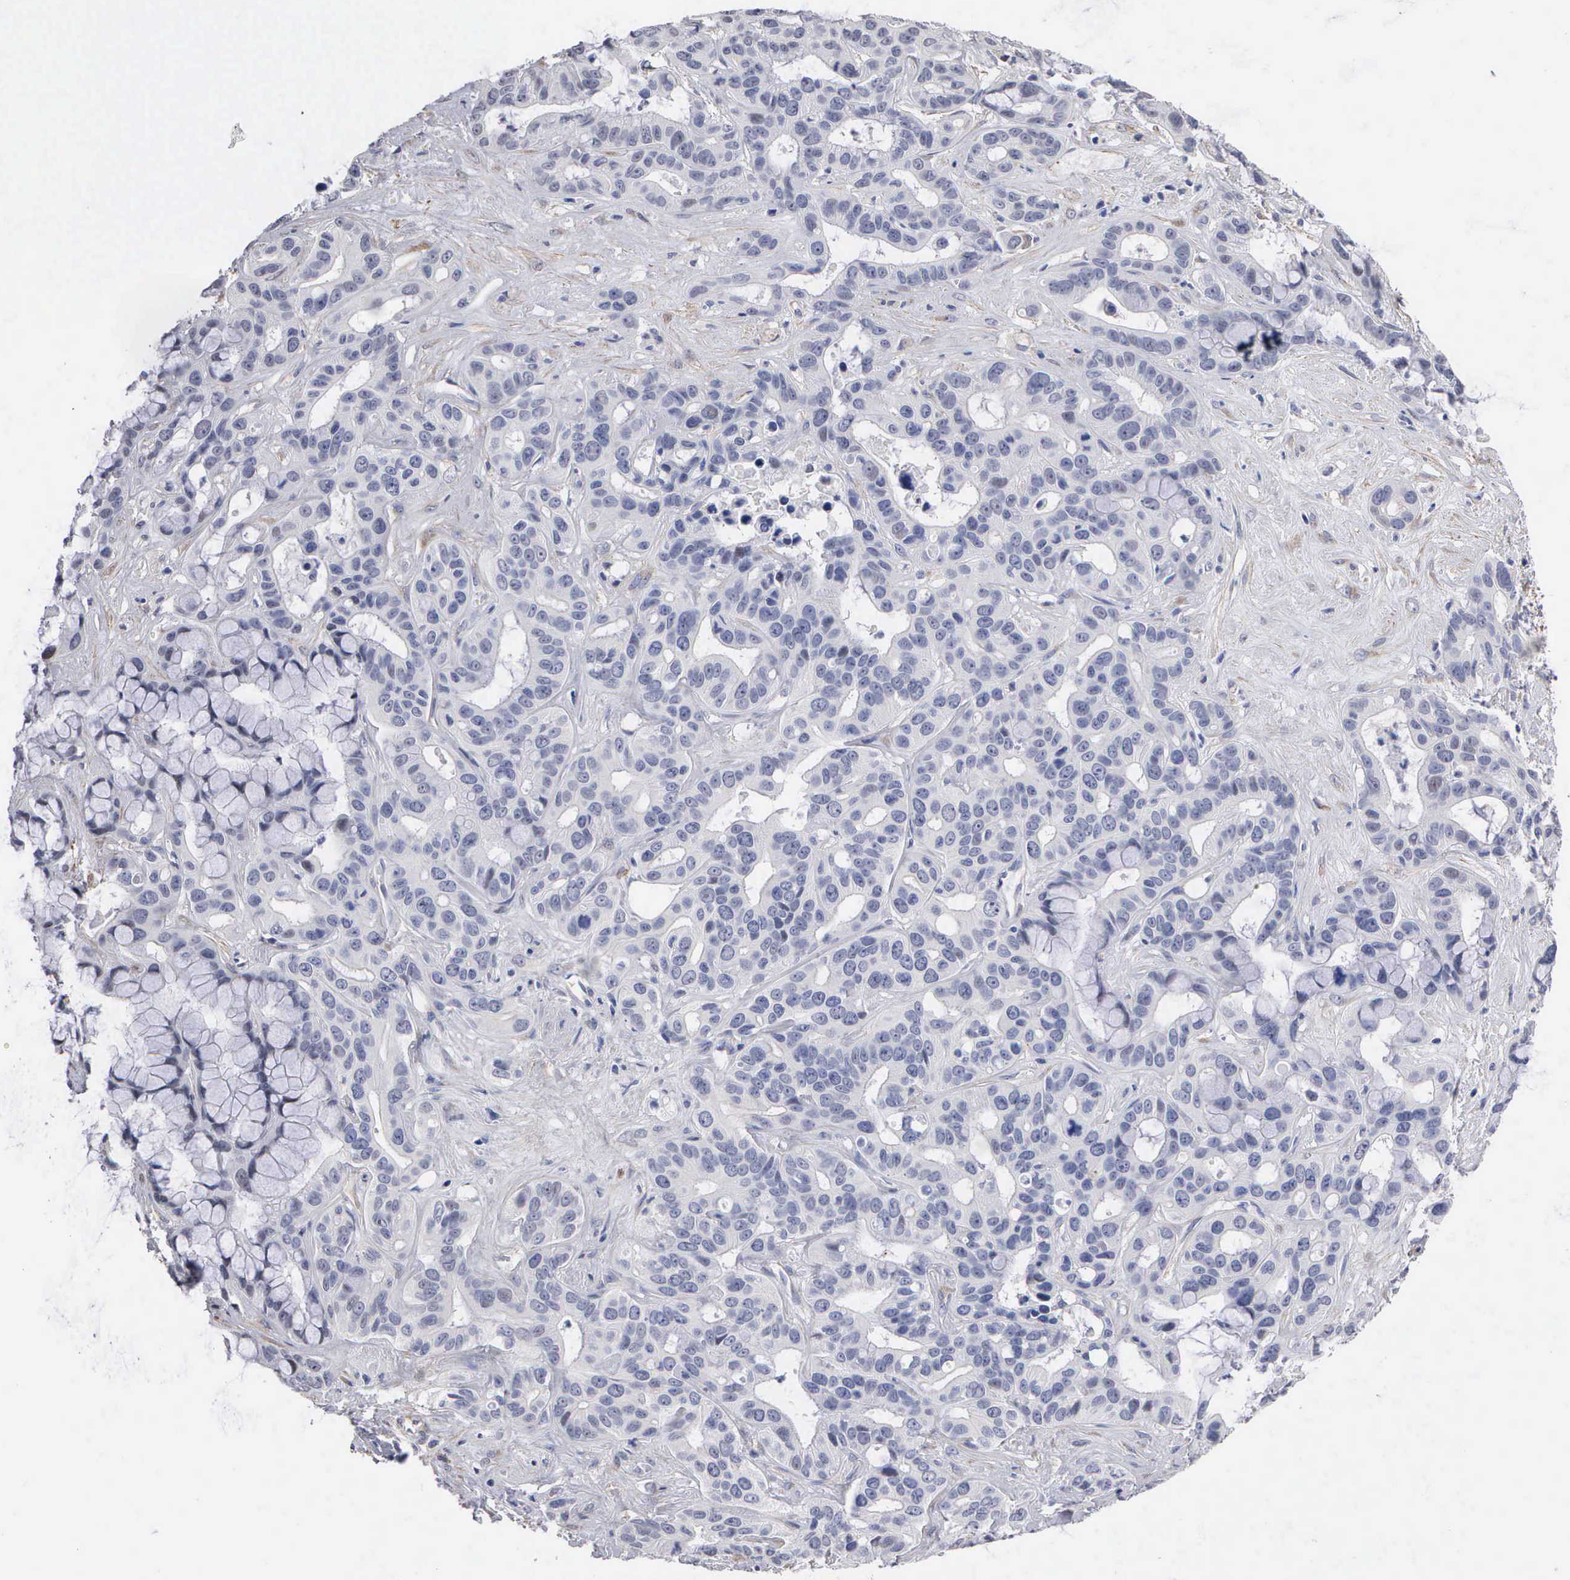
{"staining": {"intensity": "negative", "quantity": "none", "location": "none"}, "tissue": "liver cancer", "cell_type": "Tumor cells", "image_type": "cancer", "snomed": [{"axis": "morphology", "description": "Cholangiocarcinoma"}, {"axis": "topography", "description": "Liver"}], "caption": "Liver cancer was stained to show a protein in brown. There is no significant staining in tumor cells.", "gene": "ELFN2", "patient": {"sex": "female", "age": 65}}